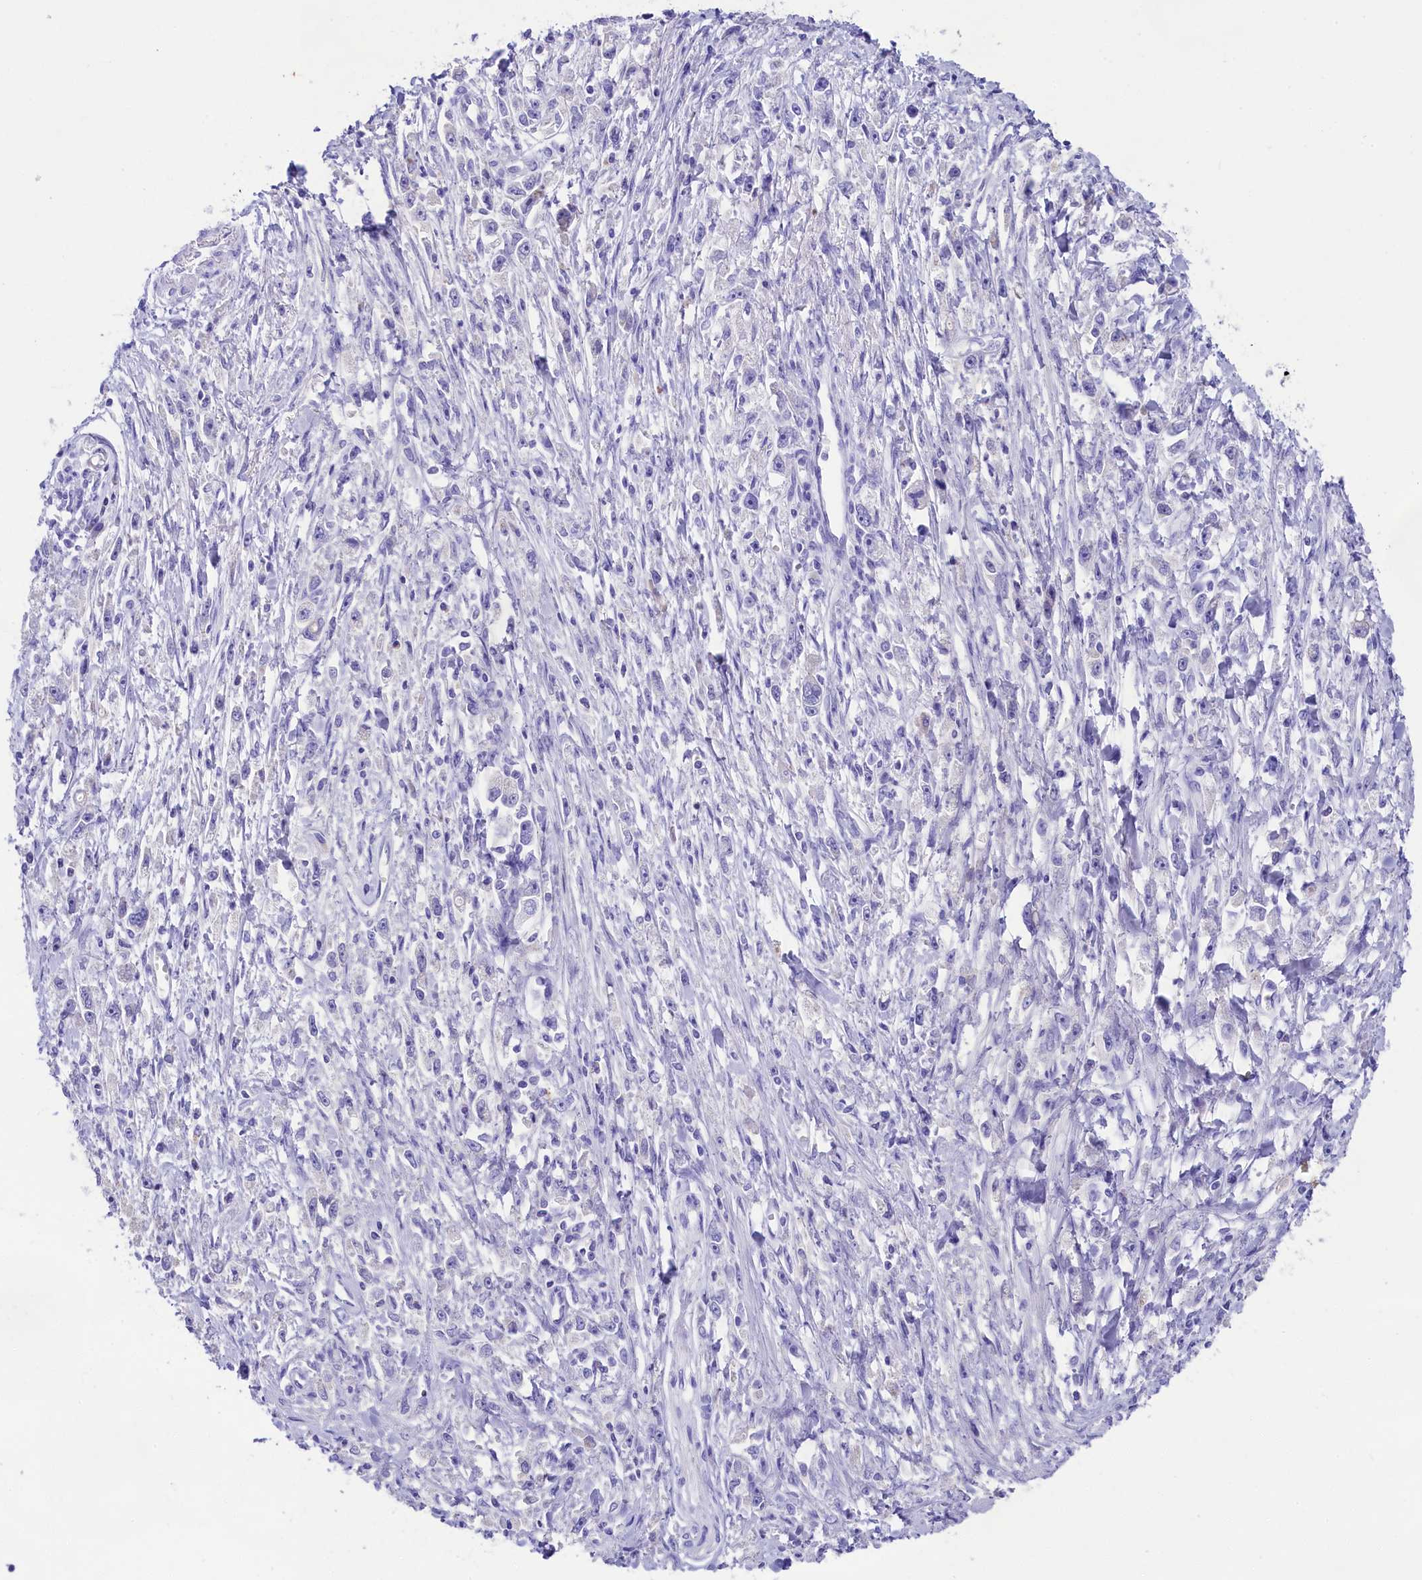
{"staining": {"intensity": "negative", "quantity": "none", "location": "none"}, "tissue": "stomach cancer", "cell_type": "Tumor cells", "image_type": "cancer", "snomed": [{"axis": "morphology", "description": "Adenocarcinoma, NOS"}, {"axis": "topography", "description": "Stomach"}], "caption": "Image shows no protein positivity in tumor cells of stomach adenocarcinoma tissue.", "gene": "SULT2A1", "patient": {"sex": "female", "age": 59}}